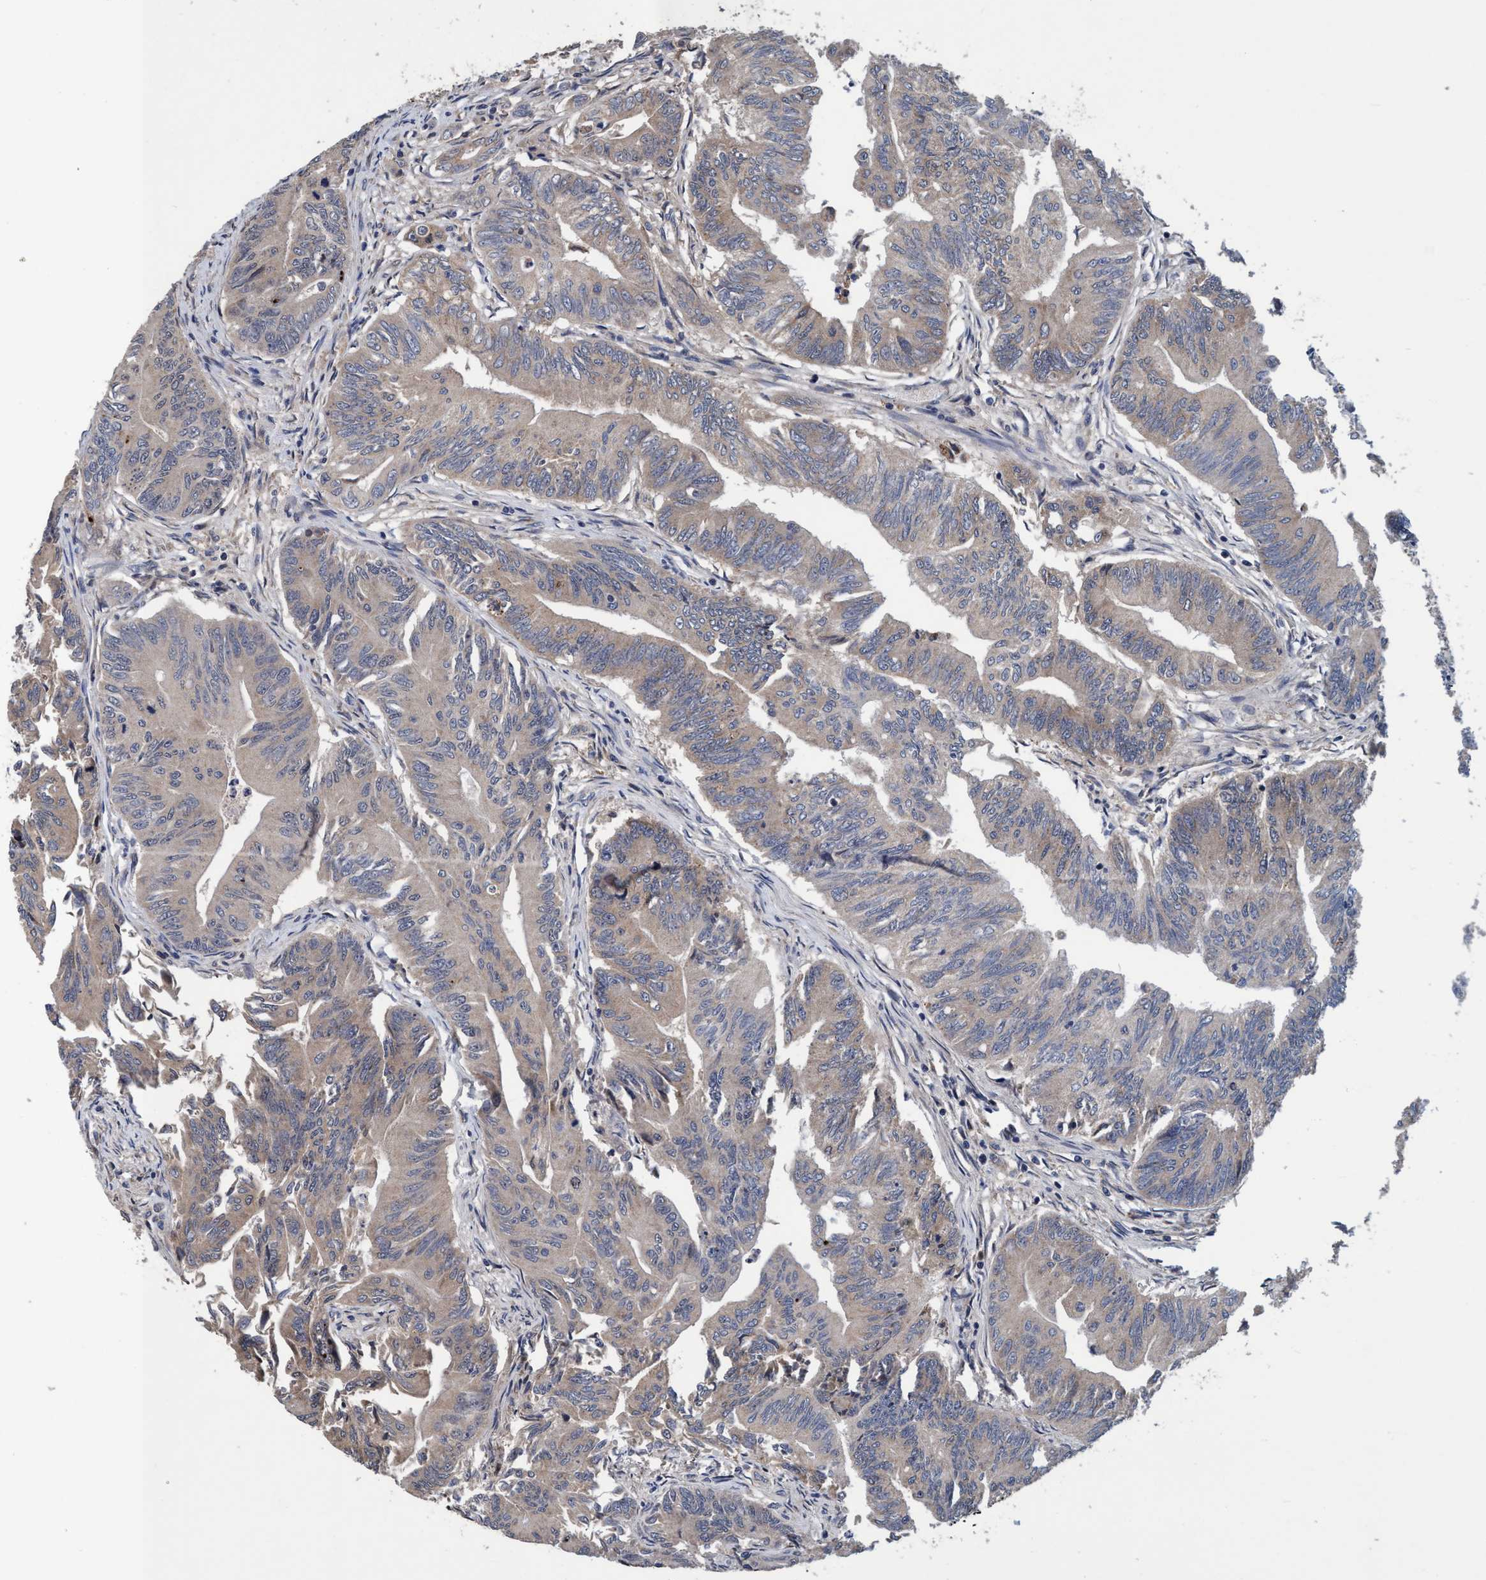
{"staining": {"intensity": "weak", "quantity": "25%-75%", "location": "cytoplasmic/membranous"}, "tissue": "colorectal cancer", "cell_type": "Tumor cells", "image_type": "cancer", "snomed": [{"axis": "morphology", "description": "Adenoma, NOS"}, {"axis": "morphology", "description": "Adenocarcinoma, NOS"}, {"axis": "topography", "description": "Colon"}], "caption": "This is a micrograph of immunohistochemistry staining of adenocarcinoma (colorectal), which shows weak positivity in the cytoplasmic/membranous of tumor cells.", "gene": "CALCOCO2", "patient": {"sex": "male", "age": 79}}